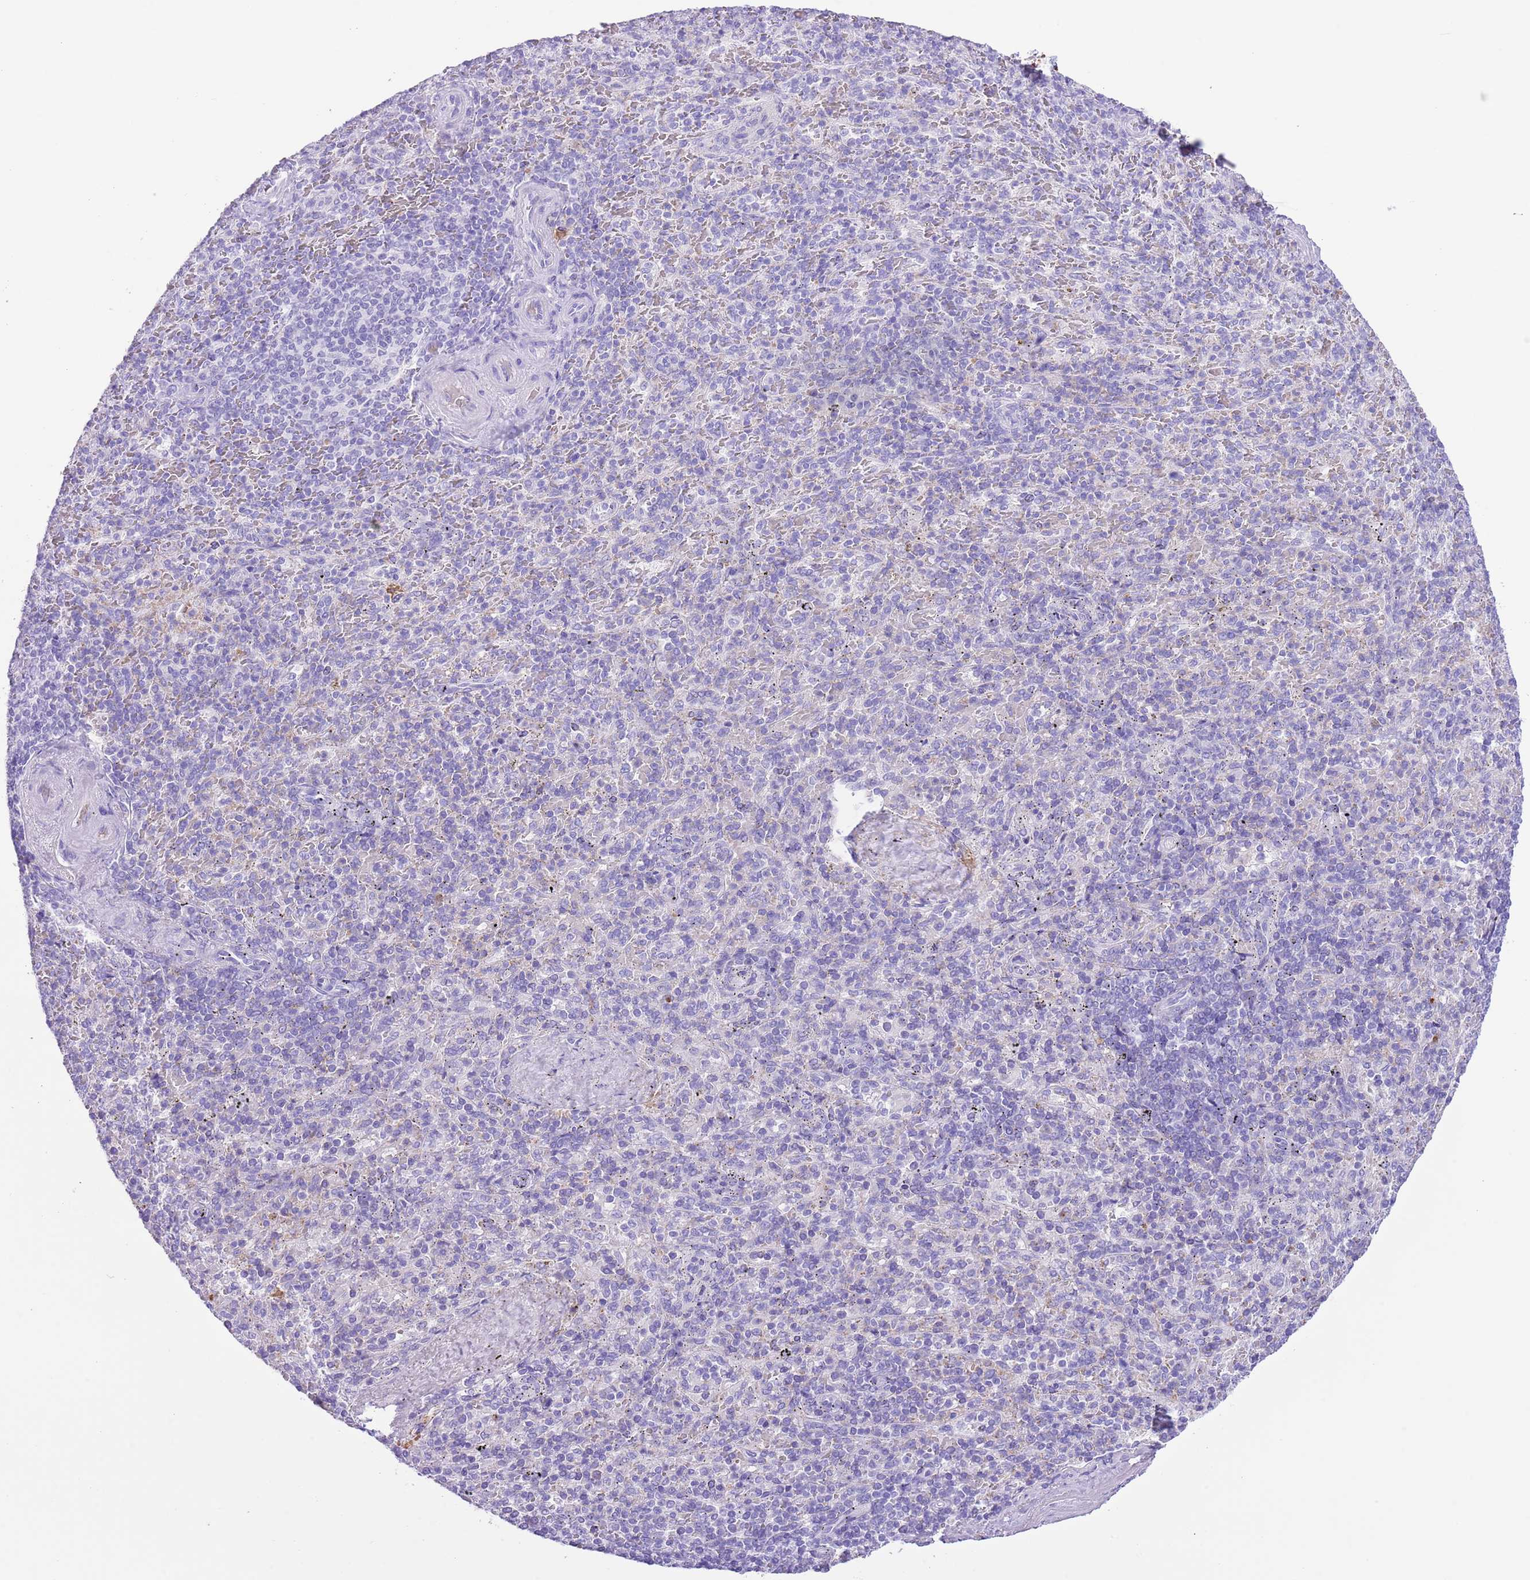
{"staining": {"intensity": "negative", "quantity": "none", "location": "none"}, "tissue": "spleen", "cell_type": "Cells in red pulp", "image_type": "normal", "snomed": [{"axis": "morphology", "description": "Normal tissue, NOS"}, {"axis": "topography", "description": "Spleen"}], "caption": "There is no significant positivity in cells in red pulp of spleen. (DAB IHC, high magnification).", "gene": "IGF1", "patient": {"sex": "male", "age": 82}}